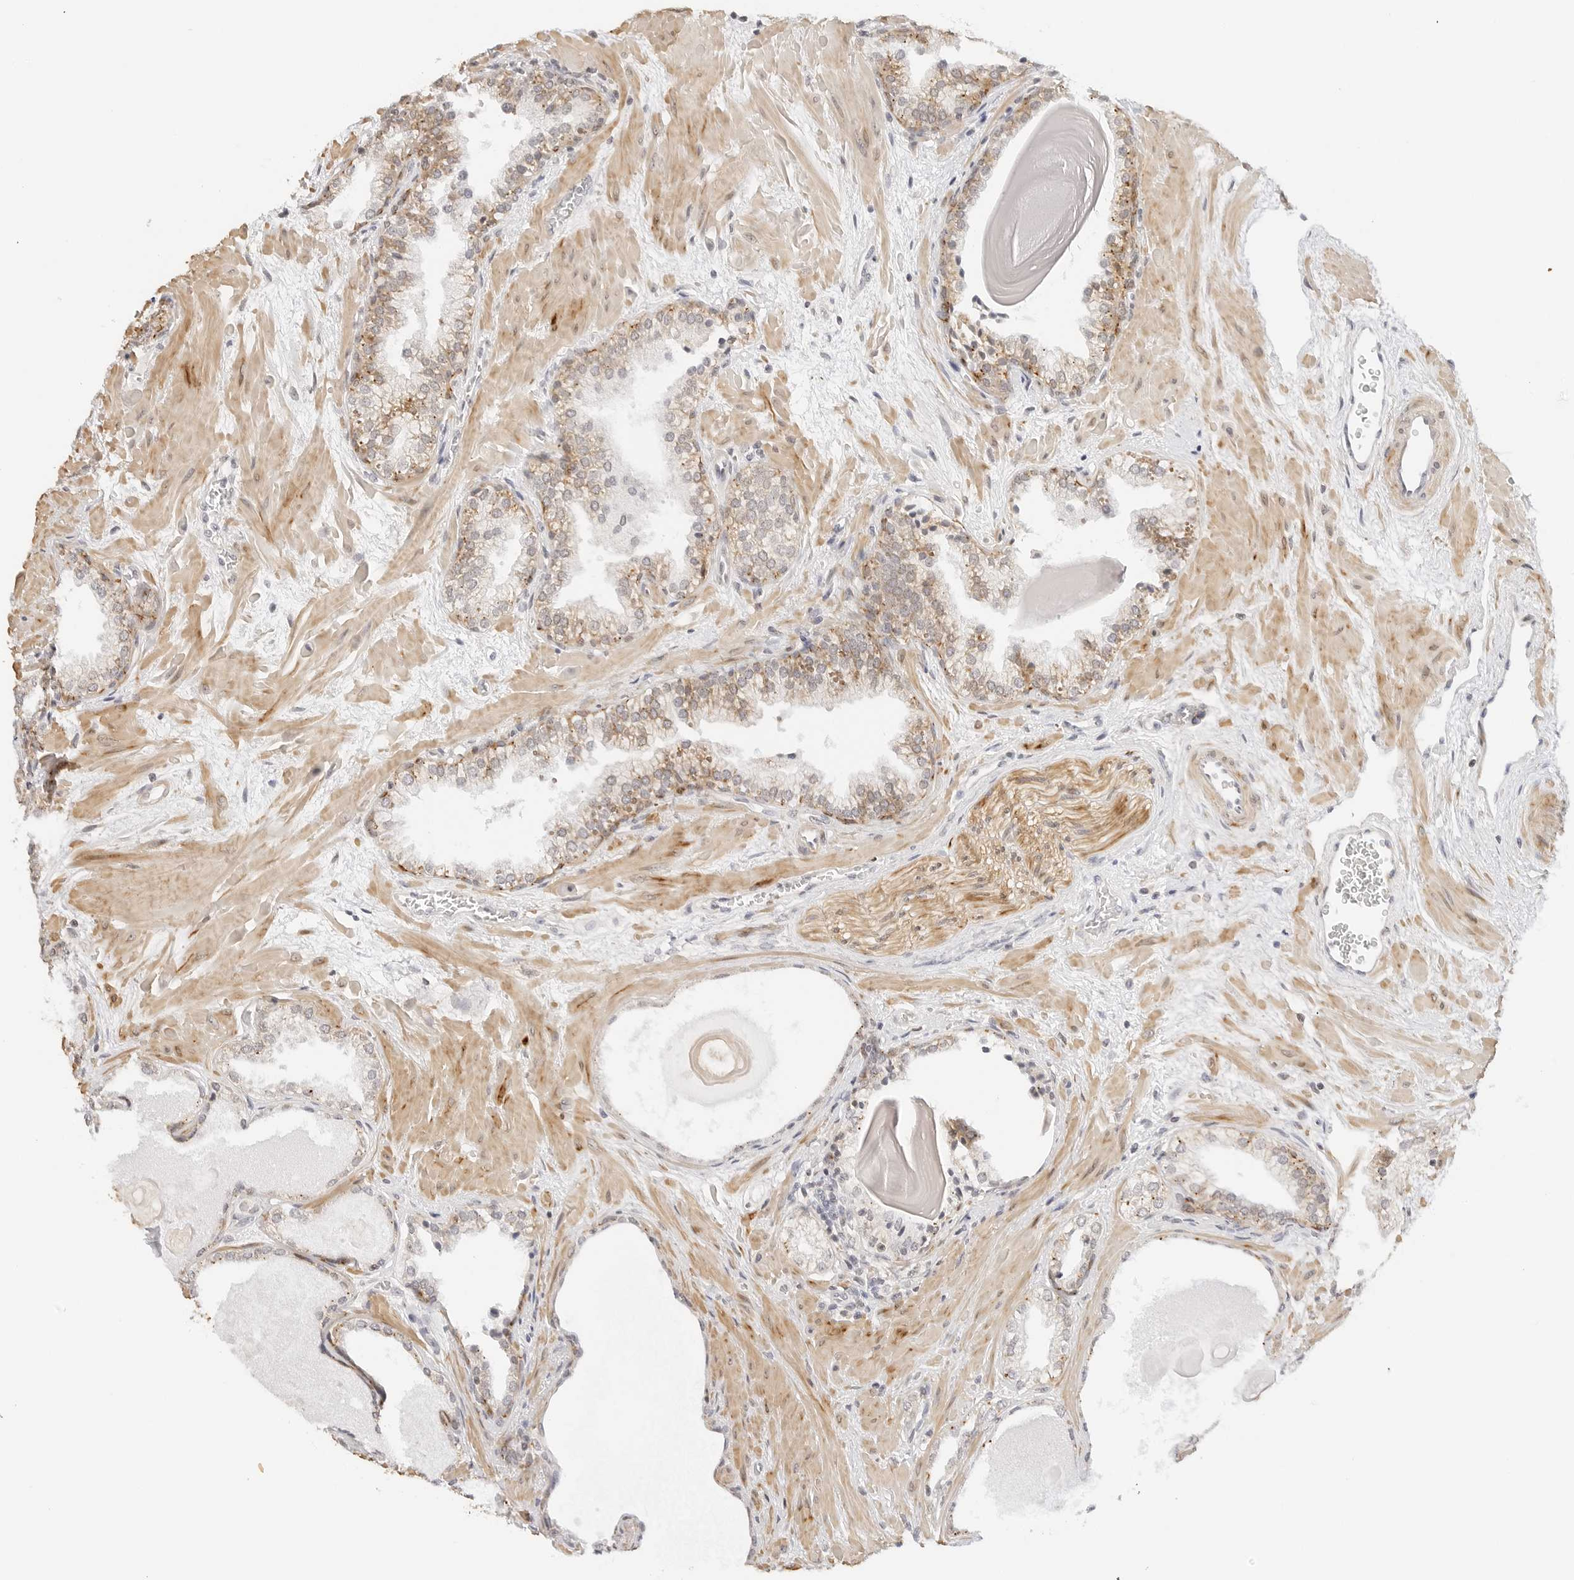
{"staining": {"intensity": "moderate", "quantity": "<25%", "location": "cytoplasmic/membranous"}, "tissue": "prostate", "cell_type": "Glandular cells", "image_type": "normal", "snomed": [{"axis": "morphology", "description": "Normal tissue, NOS"}, {"axis": "topography", "description": "Prostate"}], "caption": "Normal prostate demonstrates moderate cytoplasmic/membranous positivity in about <25% of glandular cells, visualized by immunohistochemistry. (Brightfield microscopy of DAB IHC at high magnification).", "gene": "PCDH19", "patient": {"sex": "male", "age": 48}}